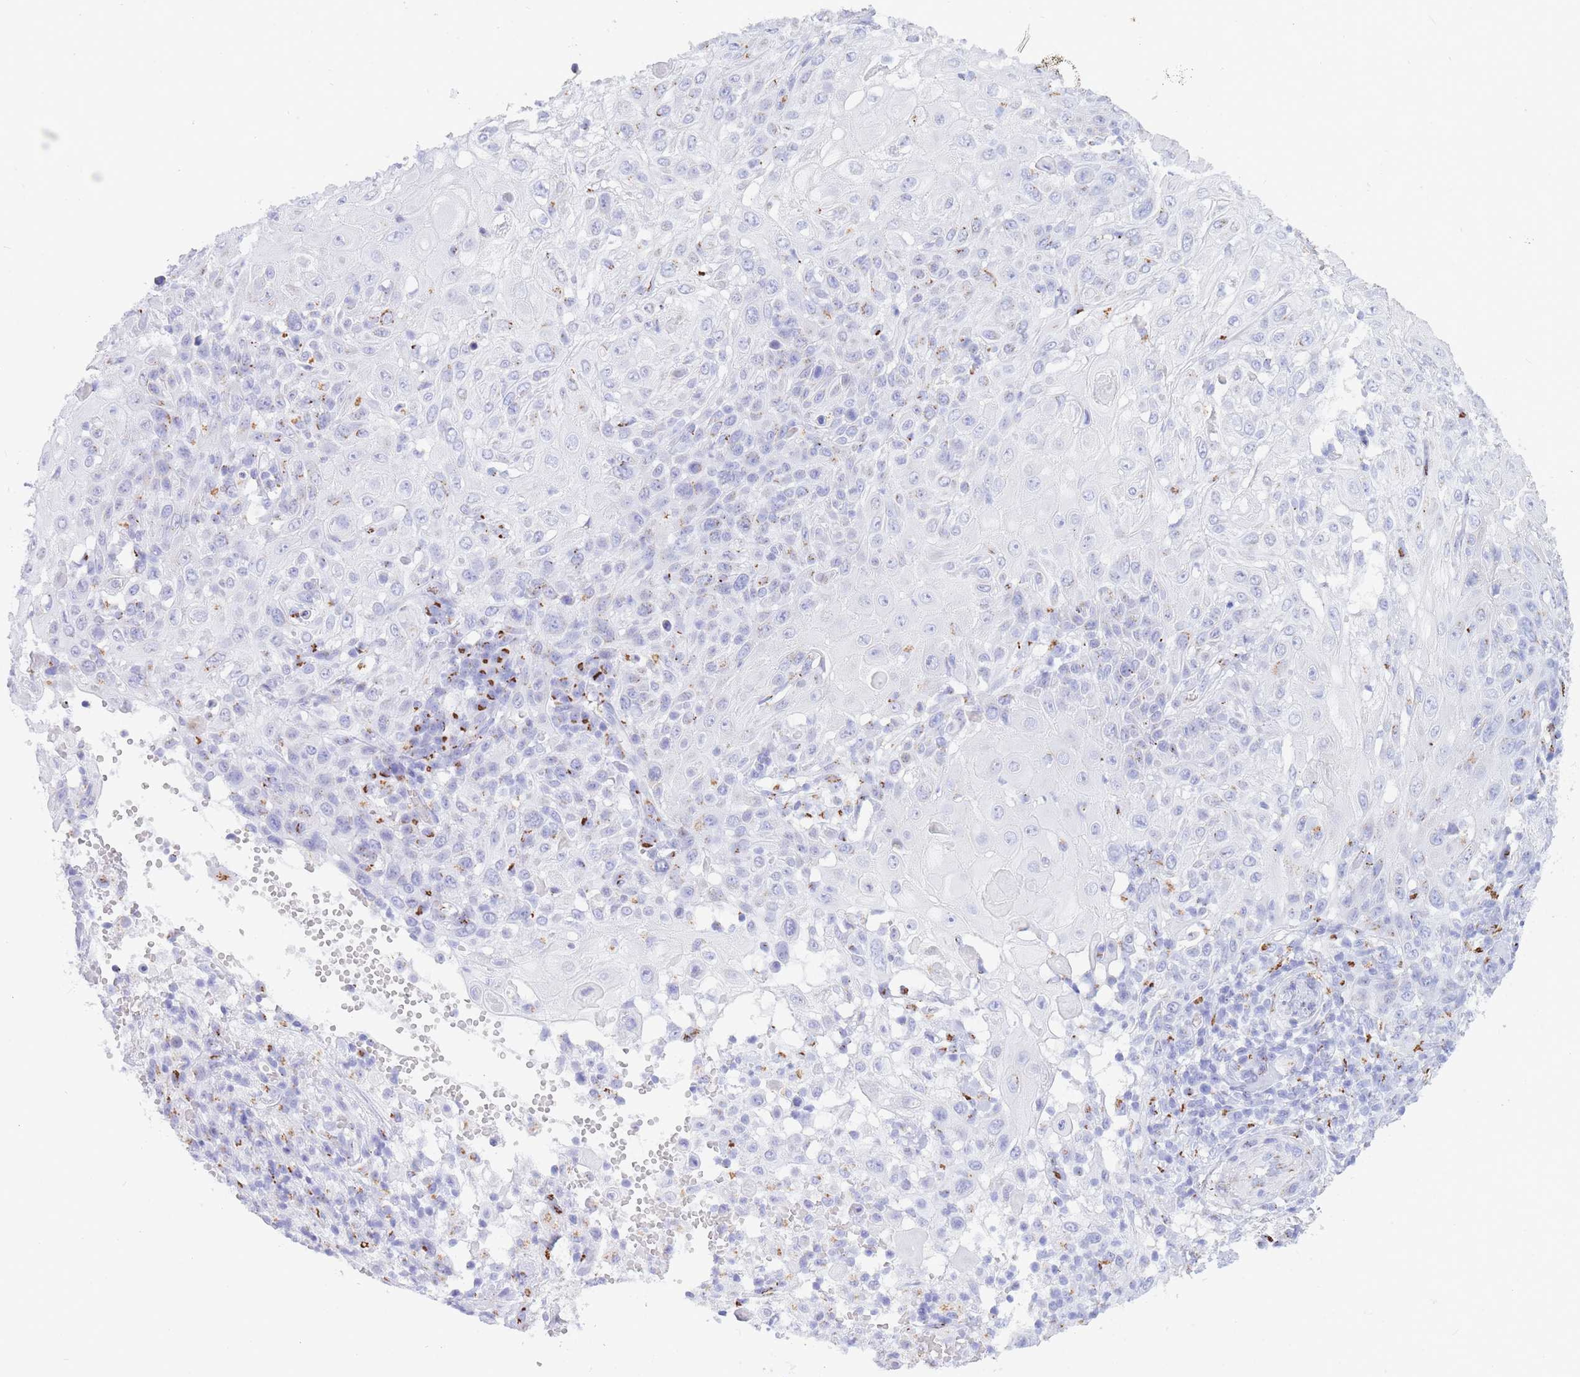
{"staining": {"intensity": "moderate", "quantity": "<25%", "location": "cytoplasmic/membranous"}, "tissue": "skin cancer", "cell_type": "Tumor cells", "image_type": "cancer", "snomed": [{"axis": "morphology", "description": "Normal tissue, NOS"}, {"axis": "morphology", "description": "Squamous cell carcinoma, NOS"}, {"axis": "topography", "description": "Skin"}, {"axis": "topography", "description": "Cartilage tissue"}], "caption": "Human squamous cell carcinoma (skin) stained with a brown dye exhibits moderate cytoplasmic/membranous positive expression in approximately <25% of tumor cells.", "gene": "FAM3C", "patient": {"sex": "female", "age": 79}}